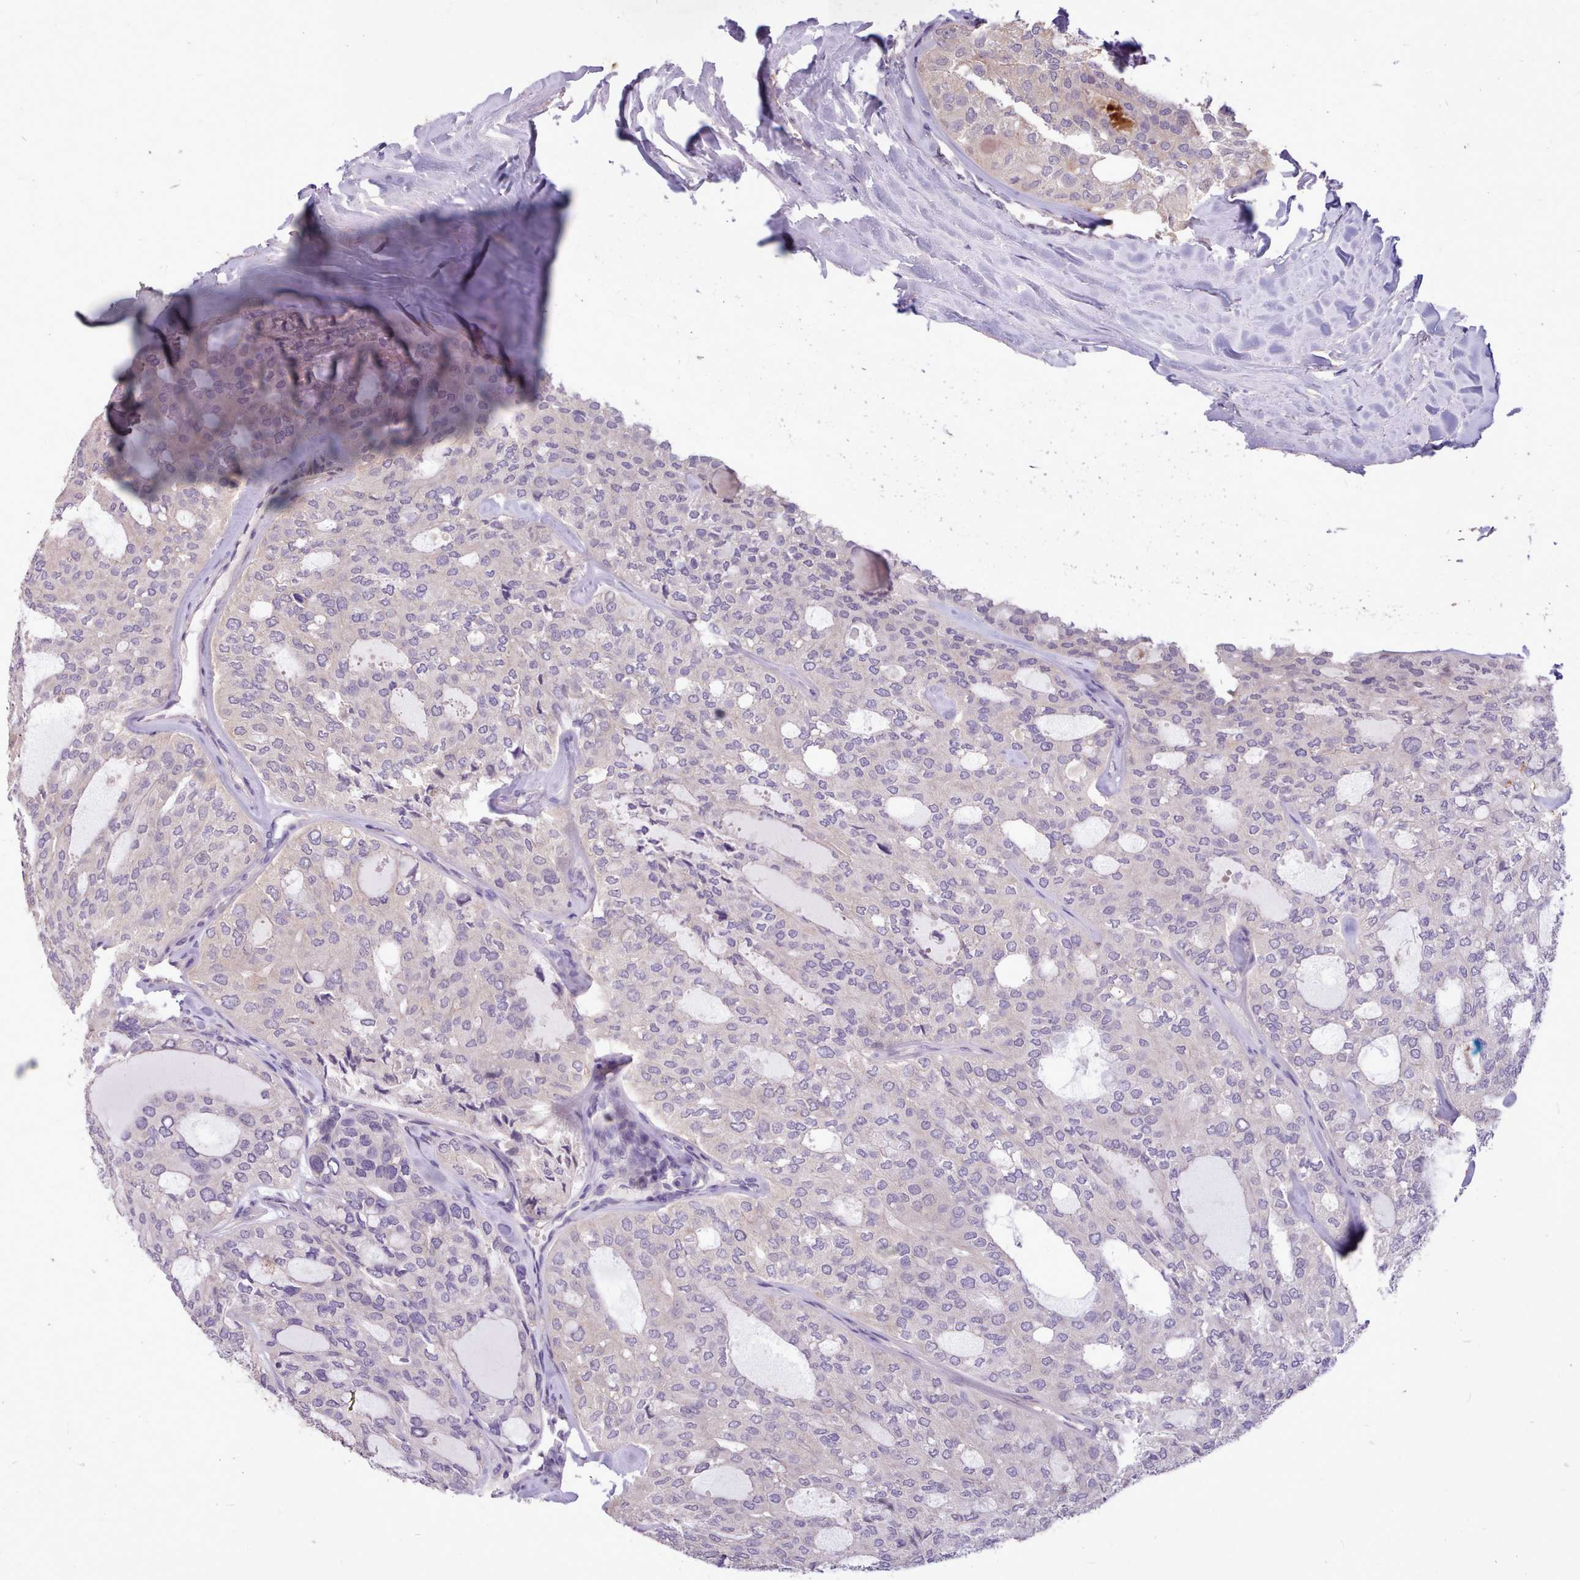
{"staining": {"intensity": "negative", "quantity": "none", "location": "none"}, "tissue": "thyroid cancer", "cell_type": "Tumor cells", "image_type": "cancer", "snomed": [{"axis": "morphology", "description": "Follicular adenoma carcinoma, NOS"}, {"axis": "topography", "description": "Thyroid gland"}], "caption": "This is an immunohistochemistry (IHC) image of thyroid cancer (follicular adenoma carcinoma). There is no expression in tumor cells.", "gene": "ZNF607", "patient": {"sex": "male", "age": 75}}